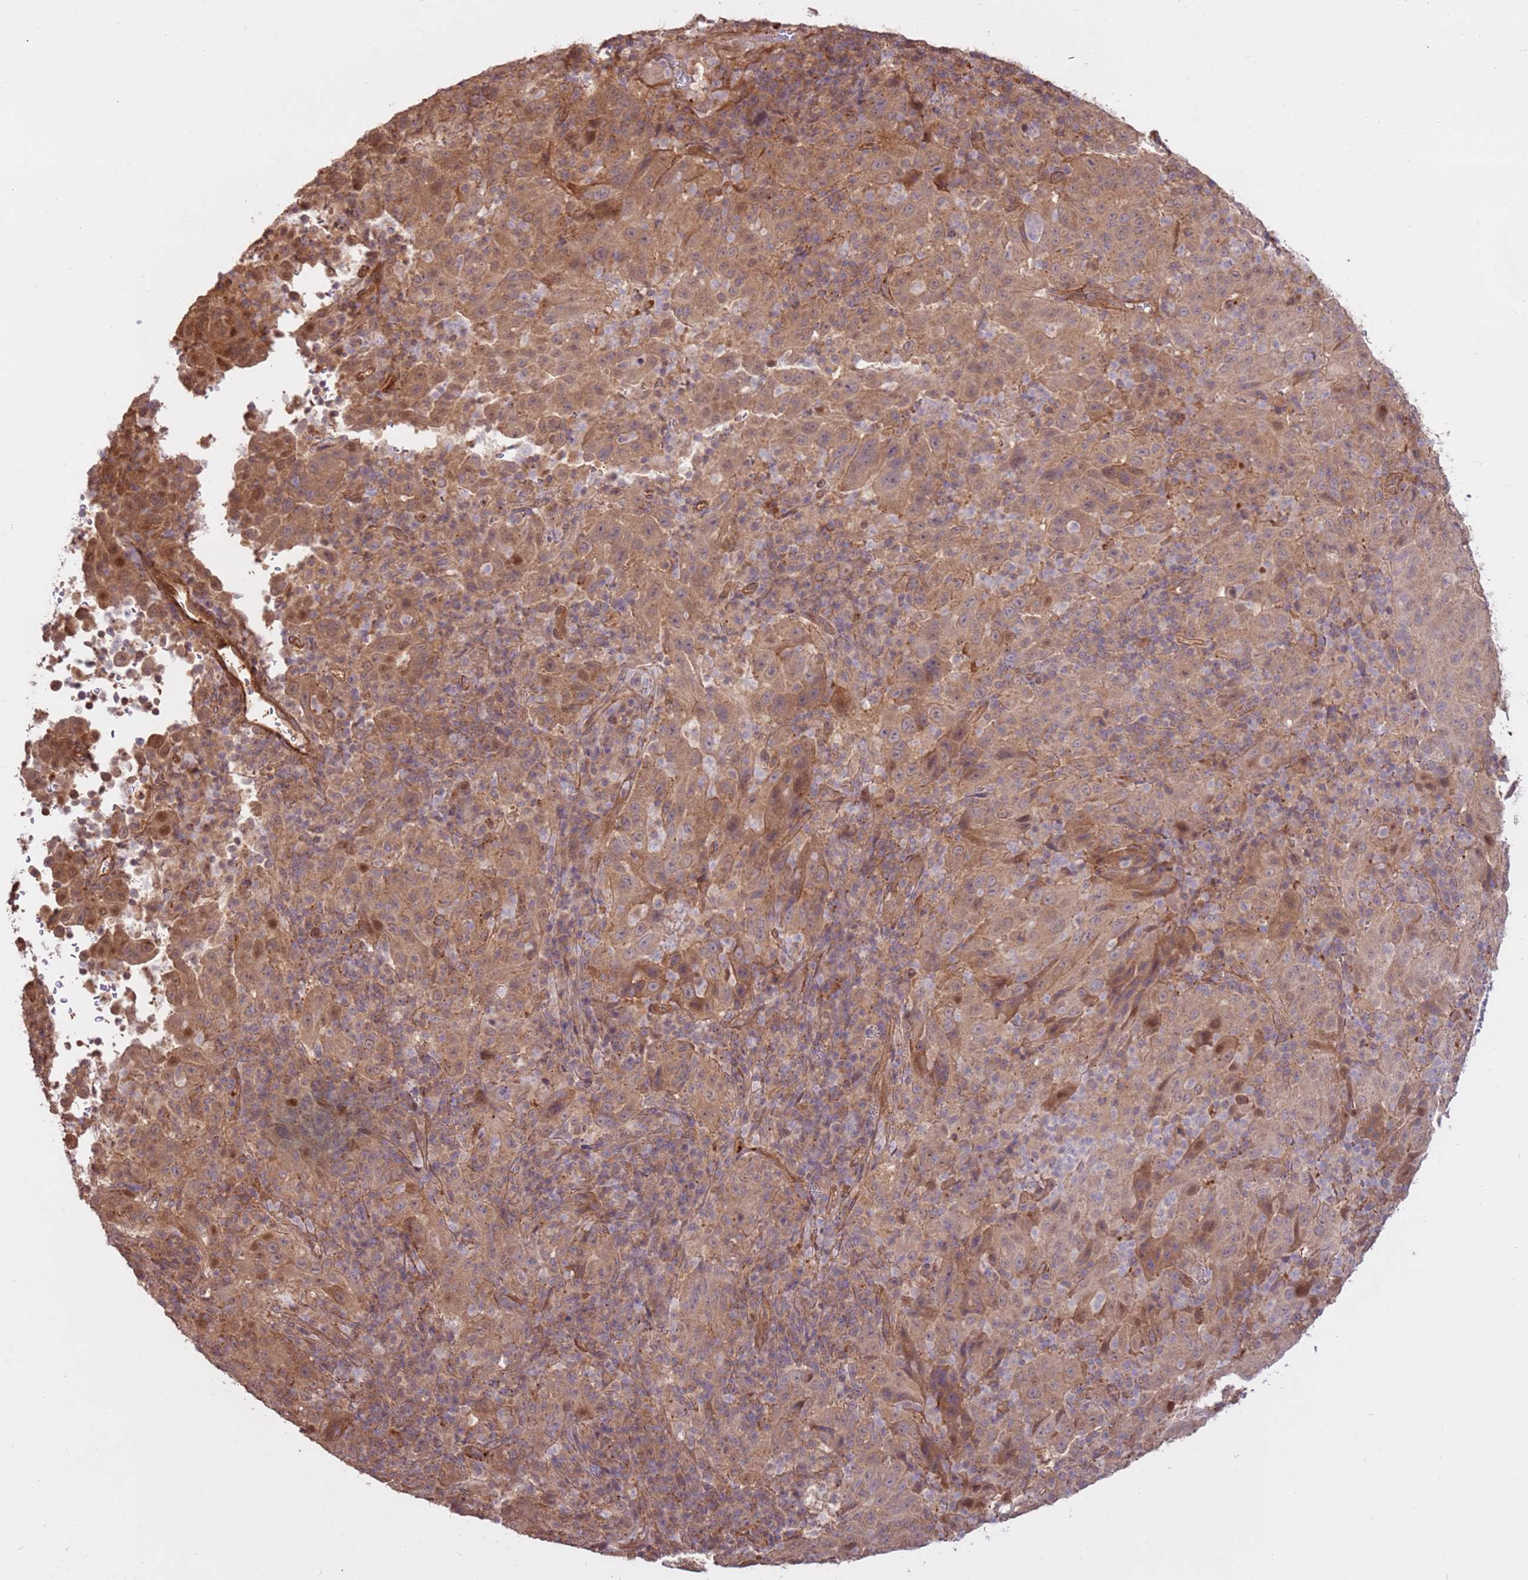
{"staining": {"intensity": "moderate", "quantity": ">75%", "location": "cytoplasmic/membranous,nuclear"}, "tissue": "pancreatic cancer", "cell_type": "Tumor cells", "image_type": "cancer", "snomed": [{"axis": "morphology", "description": "Adenocarcinoma, NOS"}, {"axis": "topography", "description": "Pancreas"}], "caption": "Pancreatic adenocarcinoma was stained to show a protein in brown. There is medium levels of moderate cytoplasmic/membranous and nuclear positivity in approximately >75% of tumor cells. The staining was performed using DAB, with brown indicating positive protein expression. Nuclei are stained blue with hematoxylin.", "gene": "CCDC112", "patient": {"sex": "male", "age": 63}}